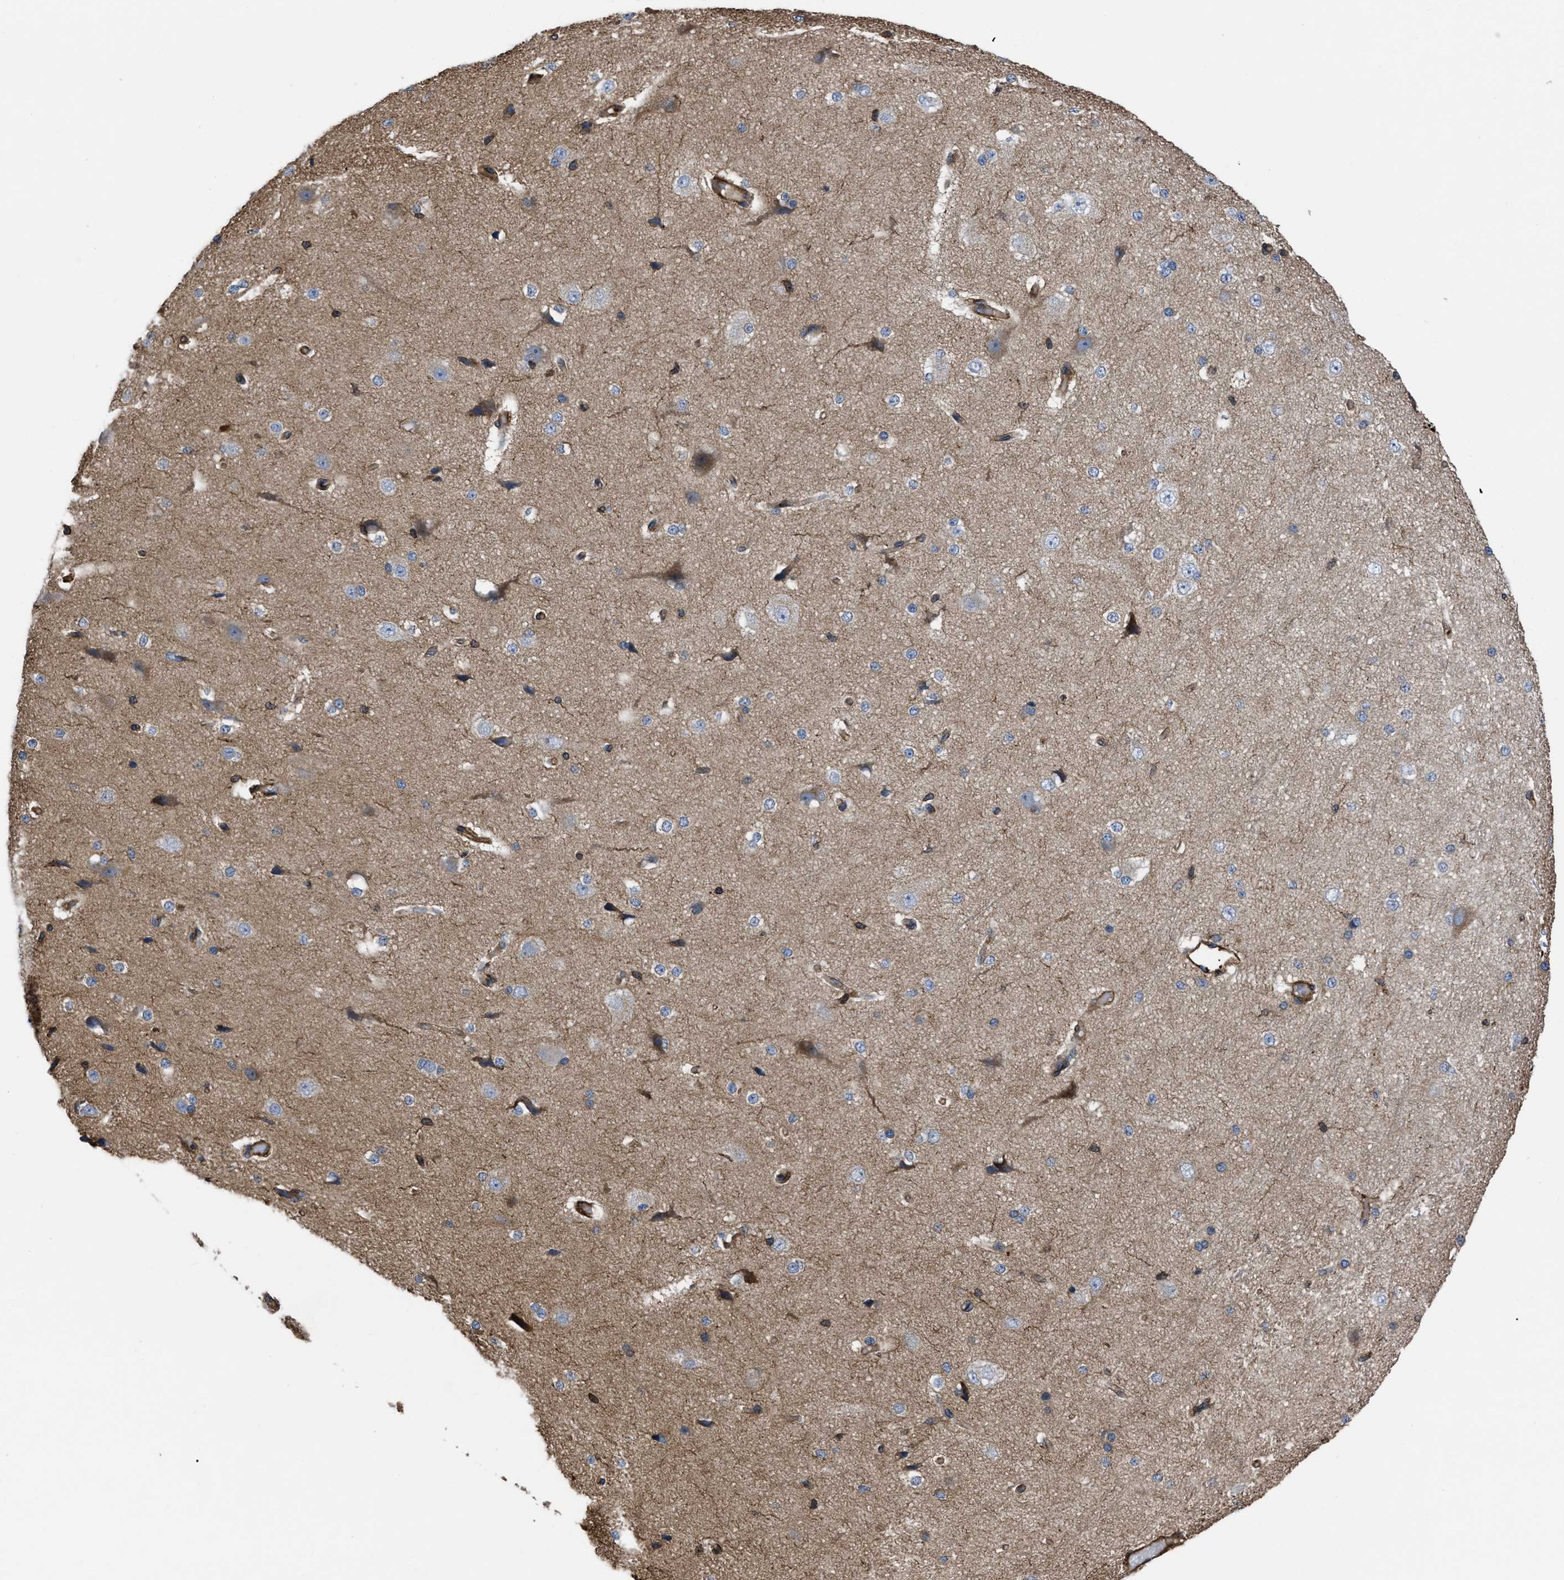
{"staining": {"intensity": "strong", "quantity": ">75%", "location": "cytoplasmic/membranous"}, "tissue": "cerebral cortex", "cell_type": "Endothelial cells", "image_type": "normal", "snomed": [{"axis": "morphology", "description": "Normal tissue, NOS"}, {"axis": "morphology", "description": "Developmental malformation"}, {"axis": "topography", "description": "Cerebral cortex"}], "caption": "Immunohistochemical staining of benign cerebral cortex exhibits strong cytoplasmic/membranous protein staining in about >75% of endothelial cells.", "gene": "SCUBE2", "patient": {"sex": "female", "age": 30}}